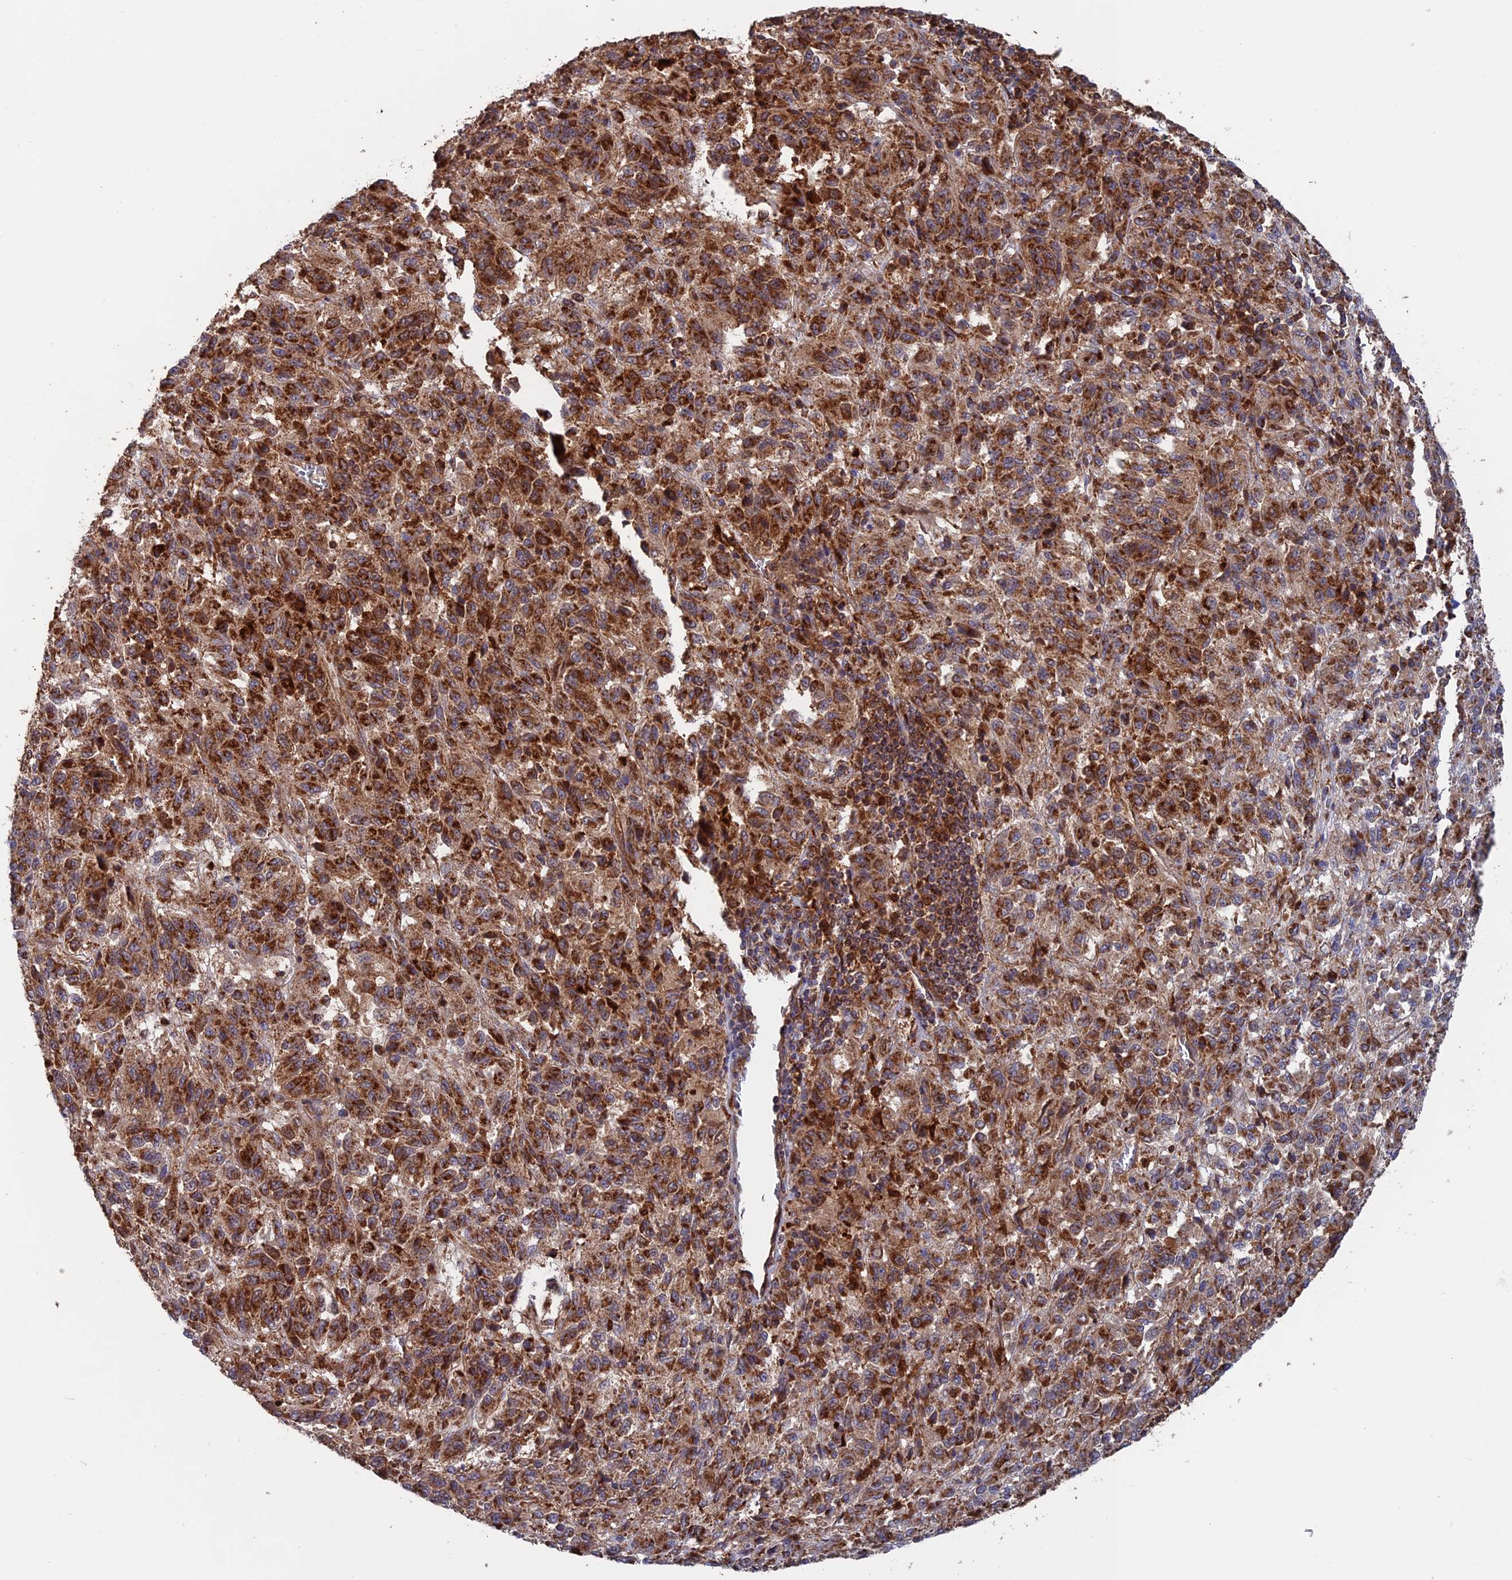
{"staining": {"intensity": "strong", "quantity": ">75%", "location": "cytoplasmic/membranous"}, "tissue": "melanoma", "cell_type": "Tumor cells", "image_type": "cancer", "snomed": [{"axis": "morphology", "description": "Malignant melanoma, Metastatic site"}, {"axis": "topography", "description": "Lung"}], "caption": "Protein analysis of malignant melanoma (metastatic site) tissue shows strong cytoplasmic/membranous staining in approximately >75% of tumor cells. (DAB = brown stain, brightfield microscopy at high magnification).", "gene": "DTYMK", "patient": {"sex": "male", "age": 64}}